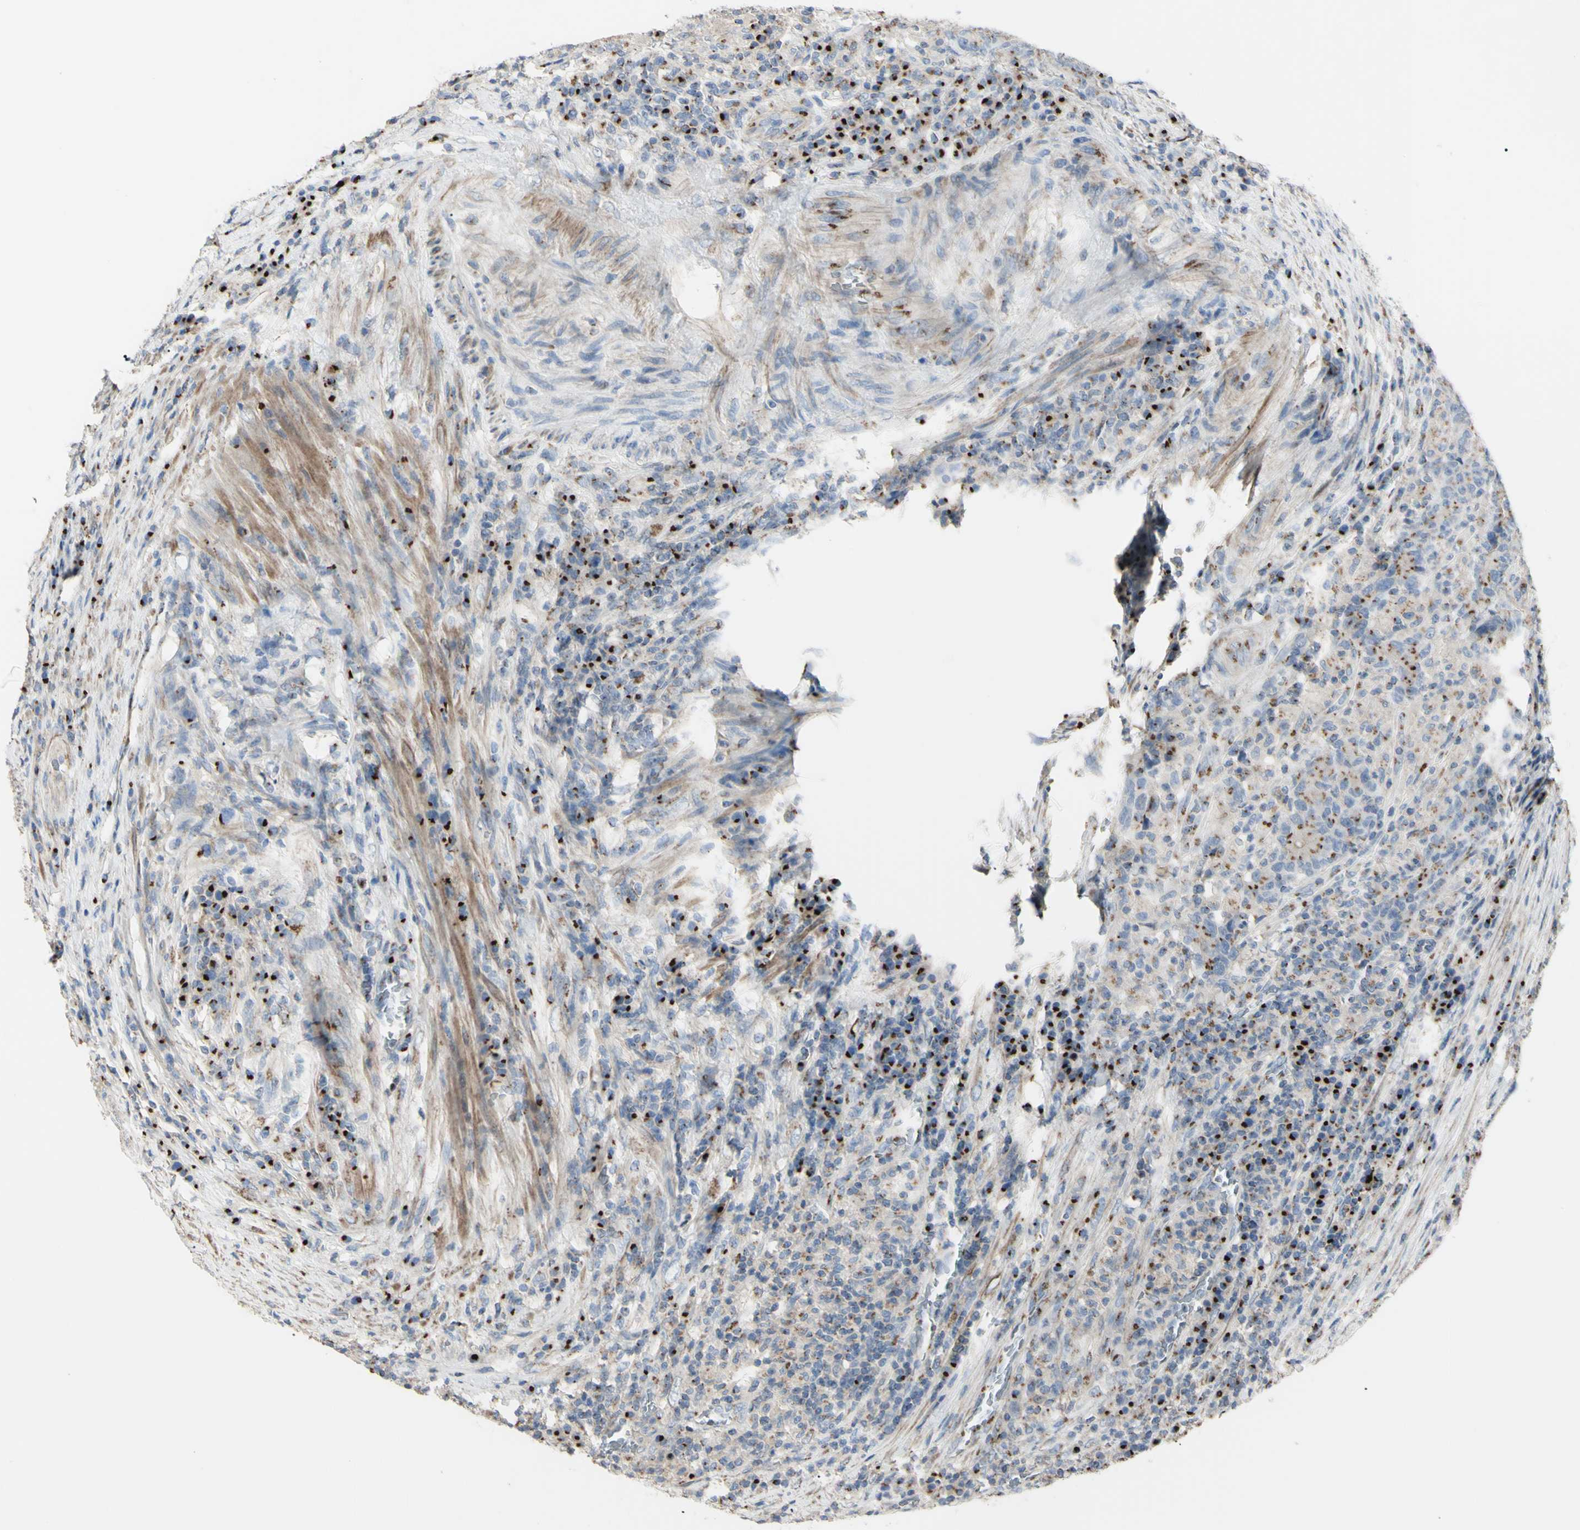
{"staining": {"intensity": "moderate", "quantity": "25%-75%", "location": "cytoplasmic/membranous"}, "tissue": "colorectal cancer", "cell_type": "Tumor cells", "image_type": "cancer", "snomed": [{"axis": "morphology", "description": "Normal tissue, NOS"}, {"axis": "morphology", "description": "Adenocarcinoma, NOS"}, {"axis": "topography", "description": "Colon"}], "caption": "Brown immunohistochemical staining in colorectal cancer demonstrates moderate cytoplasmic/membranous staining in about 25%-75% of tumor cells.", "gene": "B4GALT3", "patient": {"sex": "female", "age": 75}}